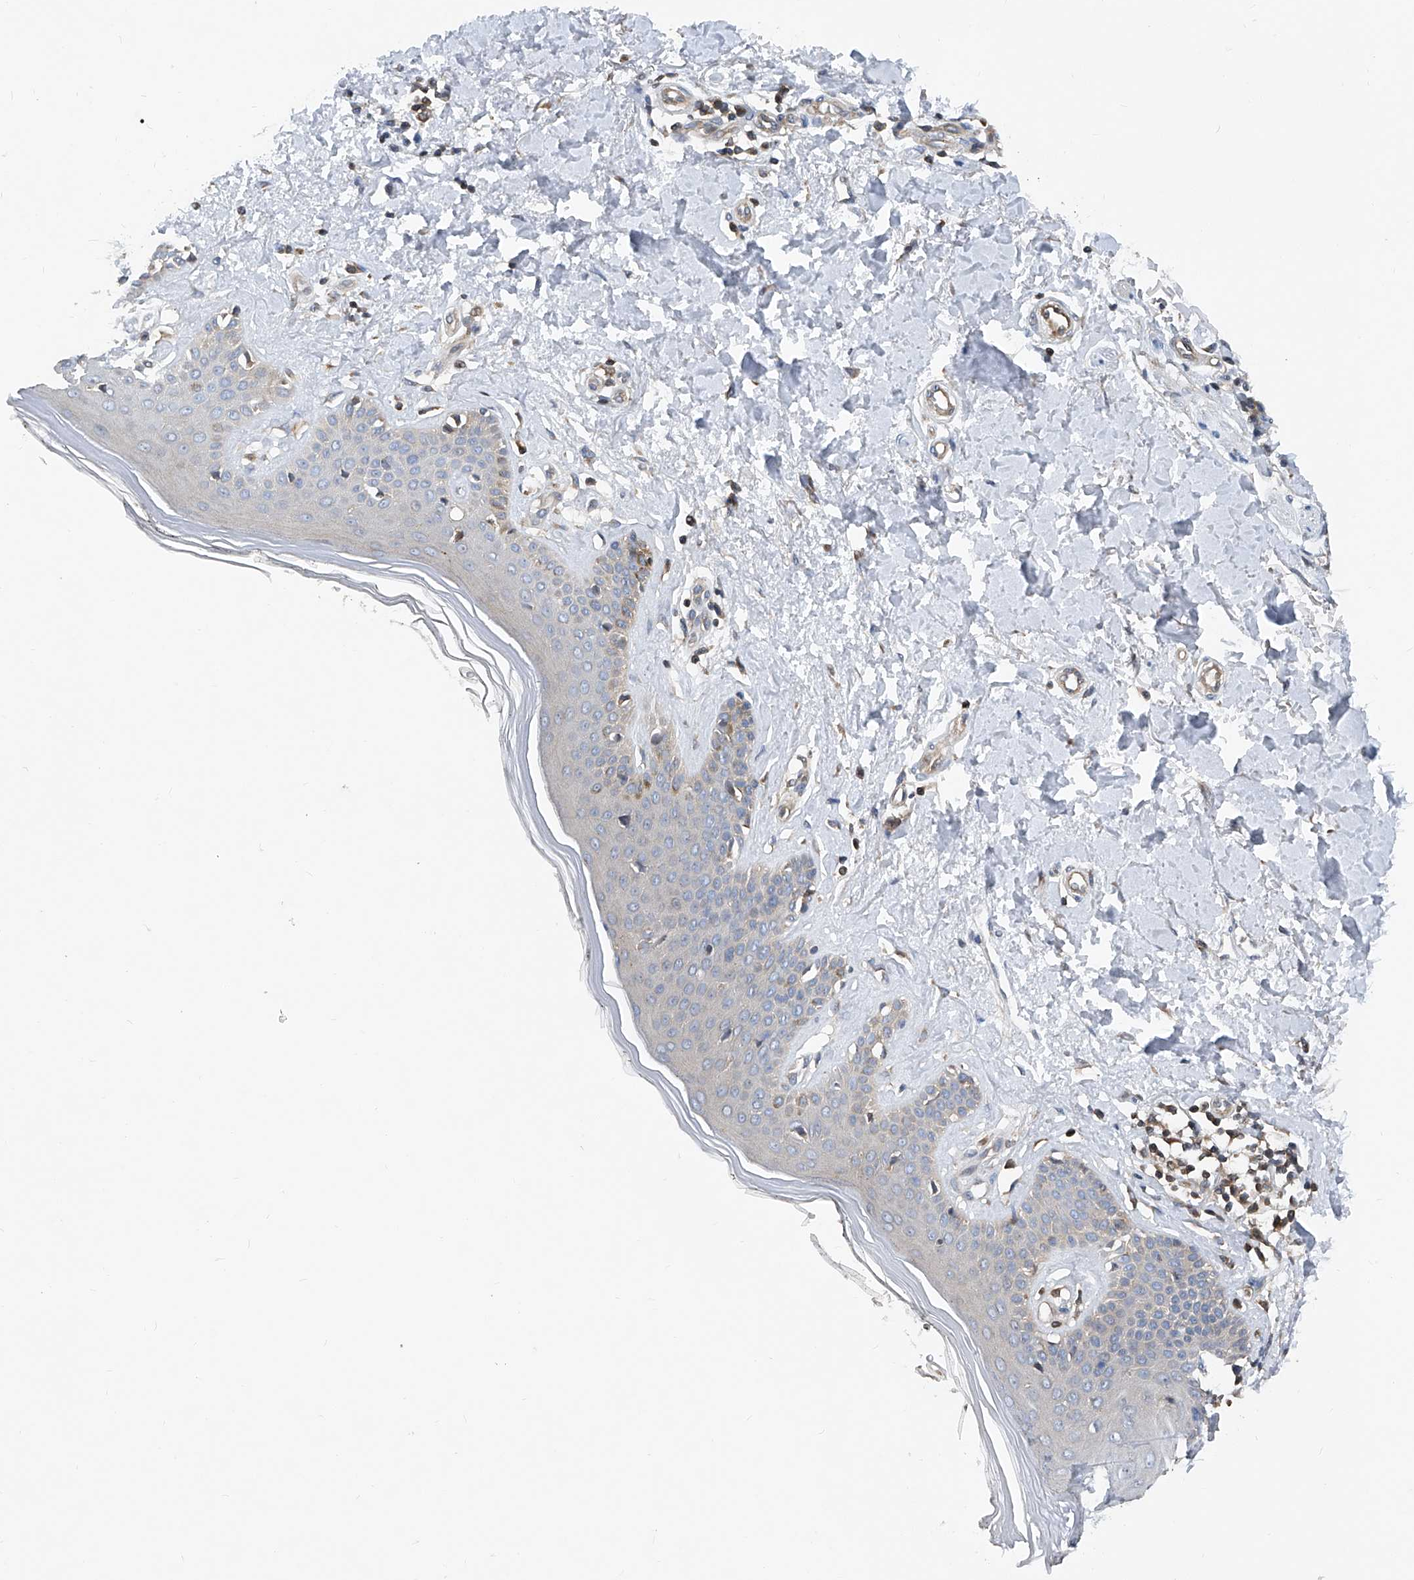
{"staining": {"intensity": "negative", "quantity": "none", "location": "none"}, "tissue": "skin", "cell_type": "Fibroblasts", "image_type": "normal", "snomed": [{"axis": "morphology", "description": "Normal tissue, NOS"}, {"axis": "topography", "description": "Skin"}], "caption": "DAB immunohistochemical staining of unremarkable human skin demonstrates no significant positivity in fibroblasts.", "gene": "TRIM38", "patient": {"sex": "female", "age": 64}}